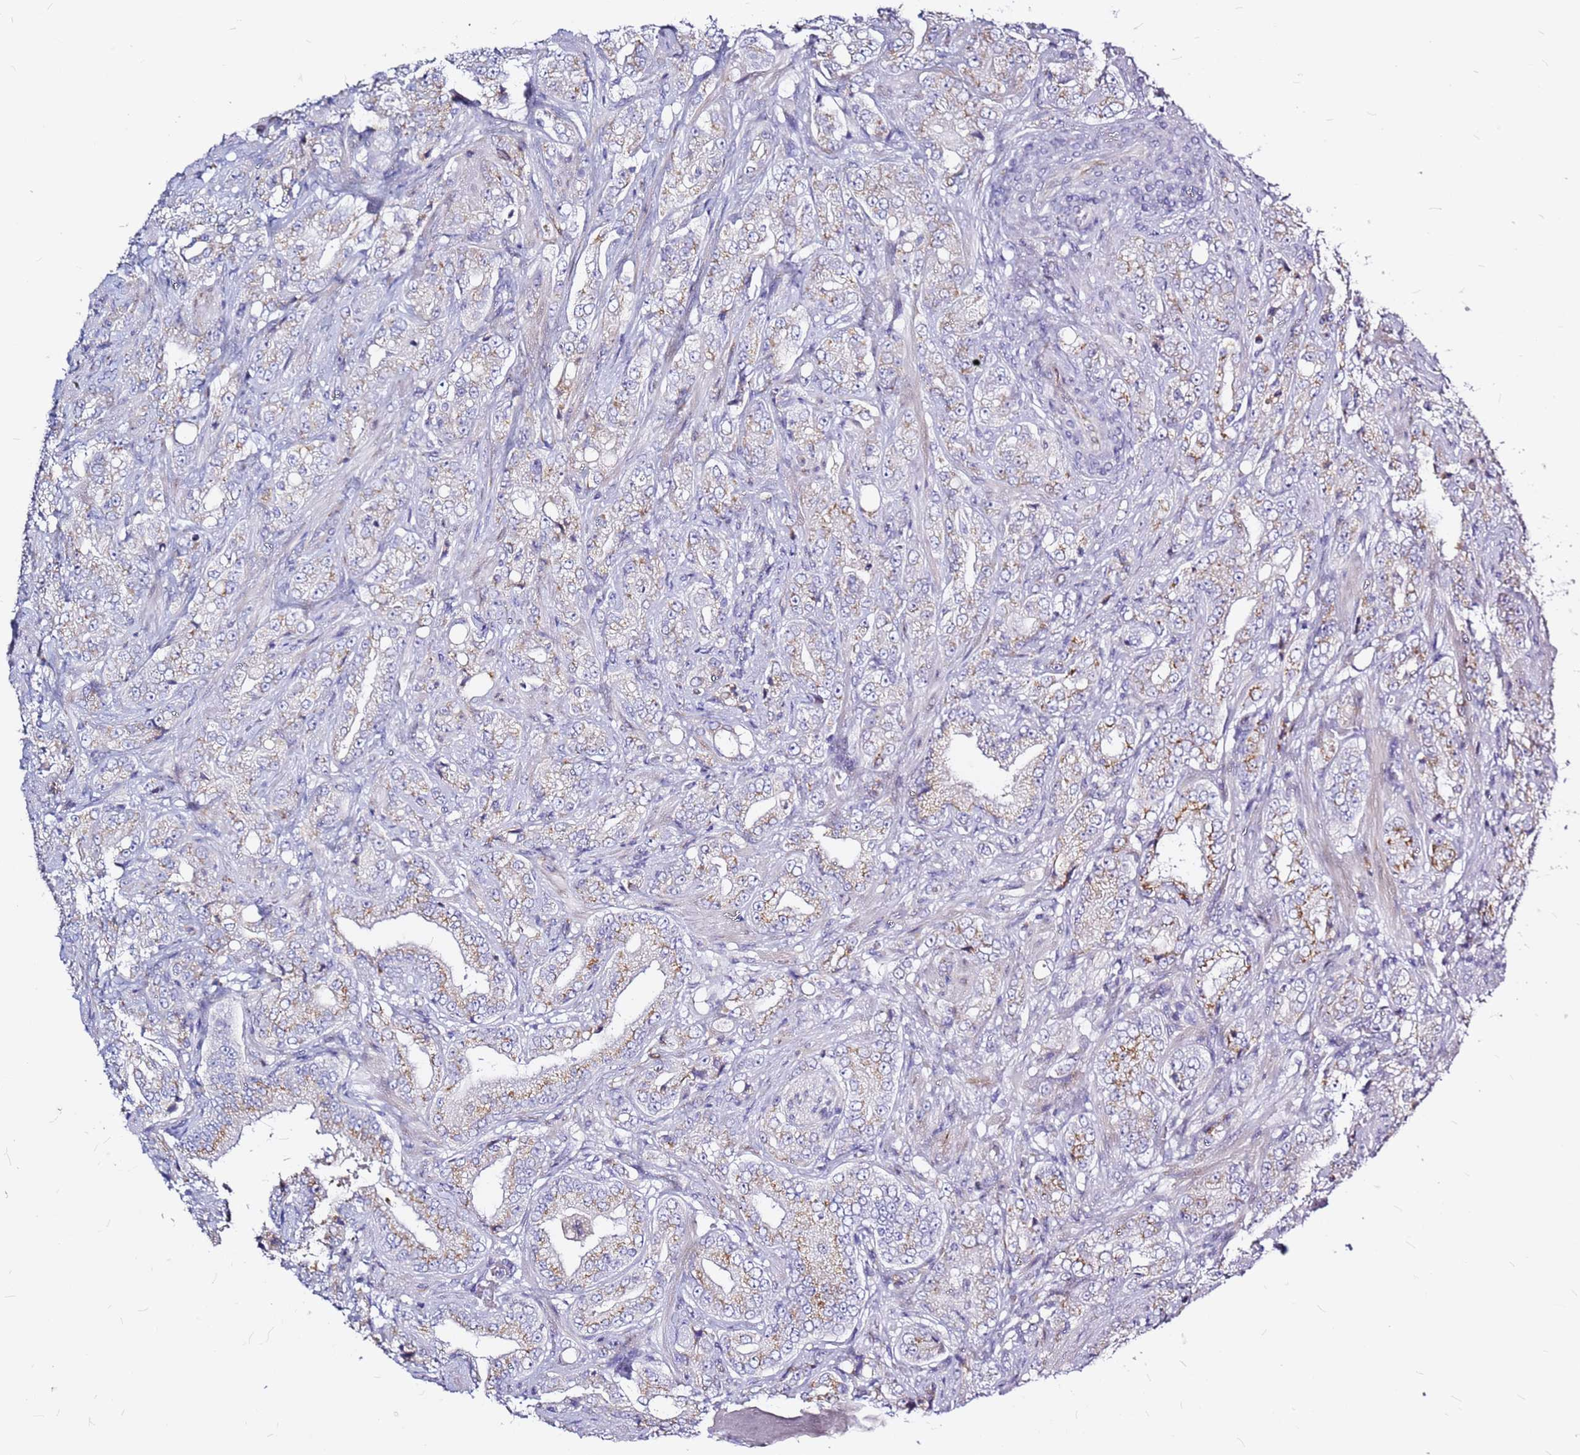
{"staining": {"intensity": "weak", "quantity": "25%-75%", "location": "cytoplasmic/membranous"}, "tissue": "prostate cancer", "cell_type": "Tumor cells", "image_type": "cancer", "snomed": [{"axis": "morphology", "description": "Adenocarcinoma, Low grade"}, {"axis": "topography", "description": "Prostate"}], "caption": "A high-resolution image shows immunohistochemistry (IHC) staining of prostate cancer (adenocarcinoma (low-grade)), which displays weak cytoplasmic/membranous expression in approximately 25%-75% of tumor cells. The staining was performed using DAB (3,3'-diaminobenzidine) to visualize the protein expression in brown, while the nuclei were stained in blue with hematoxylin (Magnification: 20x).", "gene": "CASD1", "patient": {"sex": "male", "age": 67}}